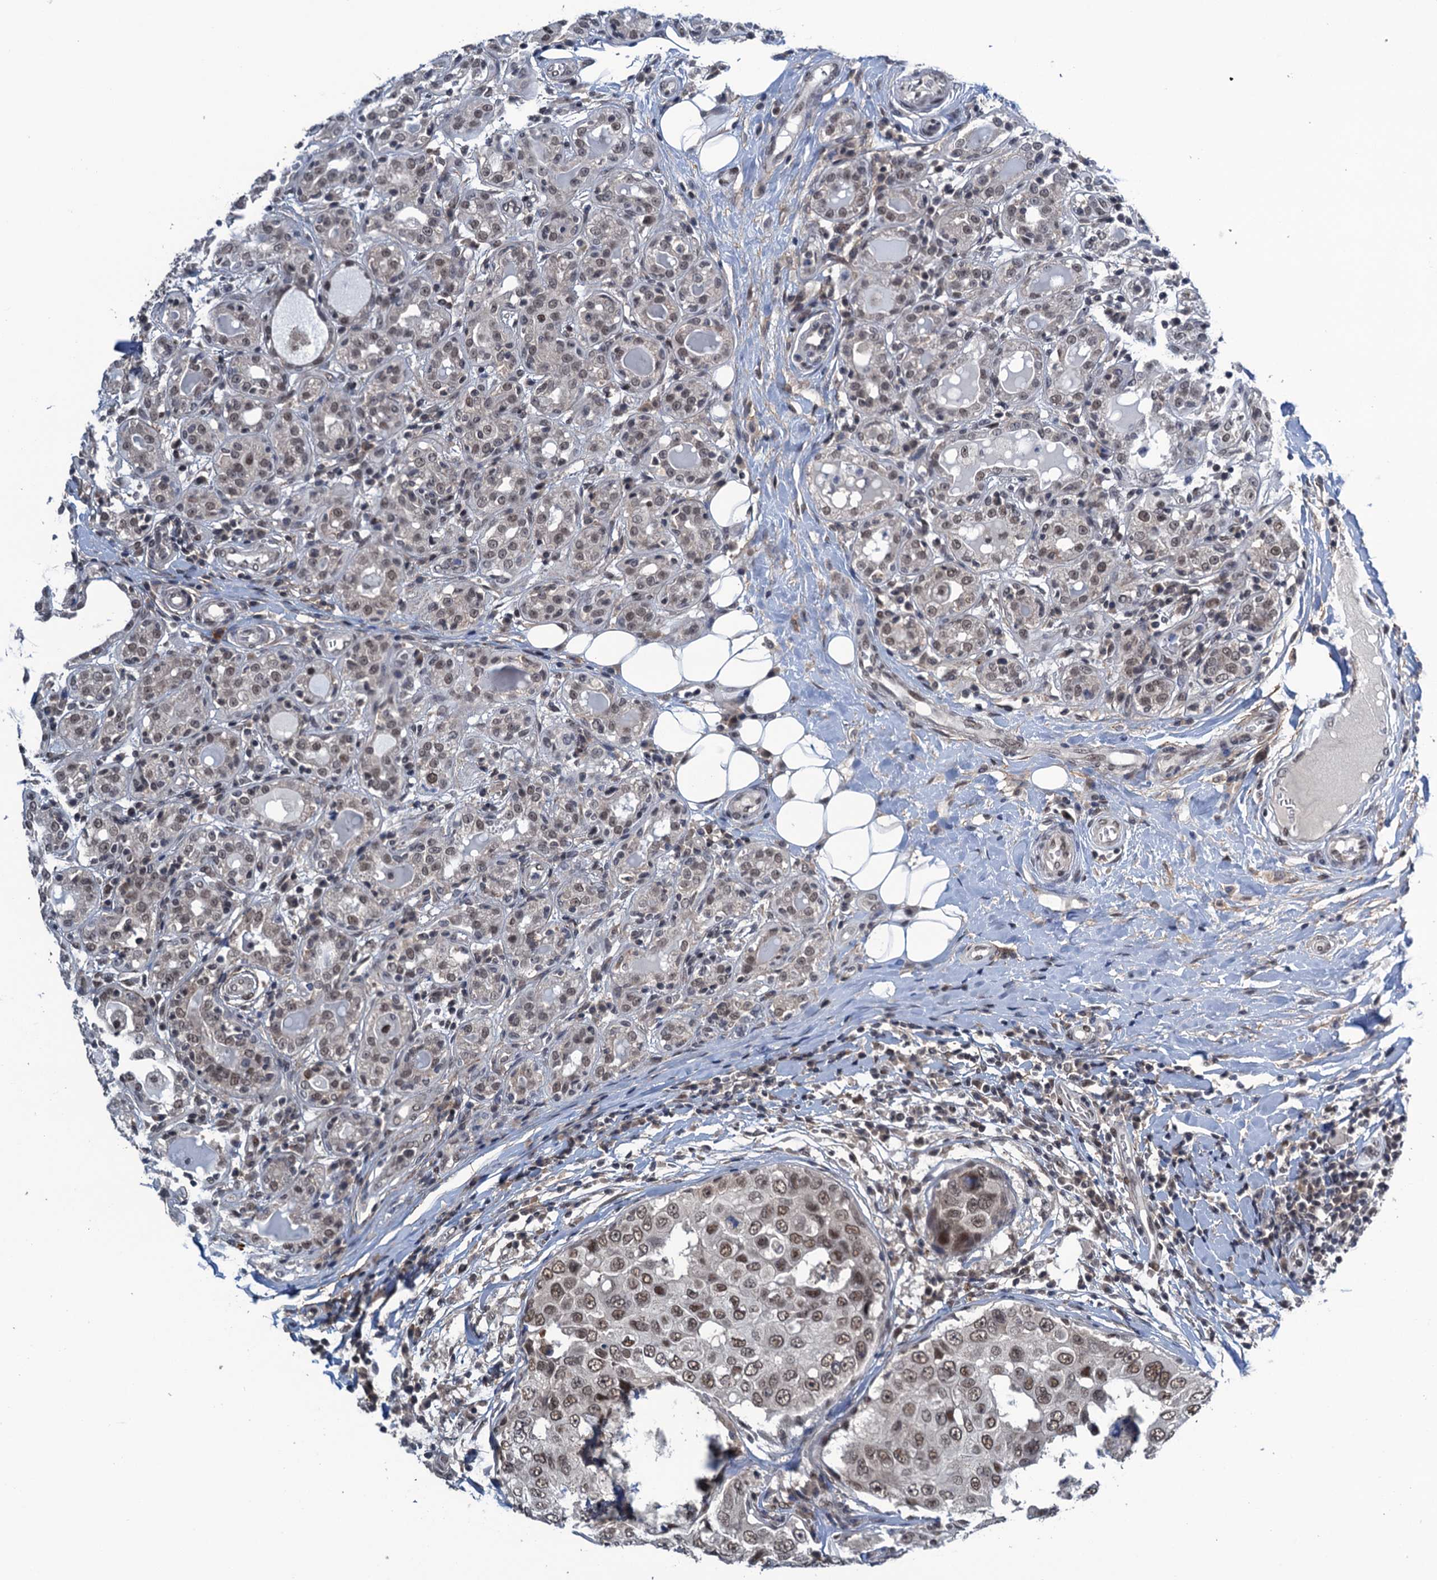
{"staining": {"intensity": "moderate", "quantity": ">75%", "location": "nuclear"}, "tissue": "breast cancer", "cell_type": "Tumor cells", "image_type": "cancer", "snomed": [{"axis": "morphology", "description": "Duct carcinoma"}, {"axis": "topography", "description": "Breast"}], "caption": "Immunohistochemistry (DAB) staining of intraductal carcinoma (breast) reveals moderate nuclear protein positivity in approximately >75% of tumor cells.", "gene": "SAE1", "patient": {"sex": "female", "age": 27}}